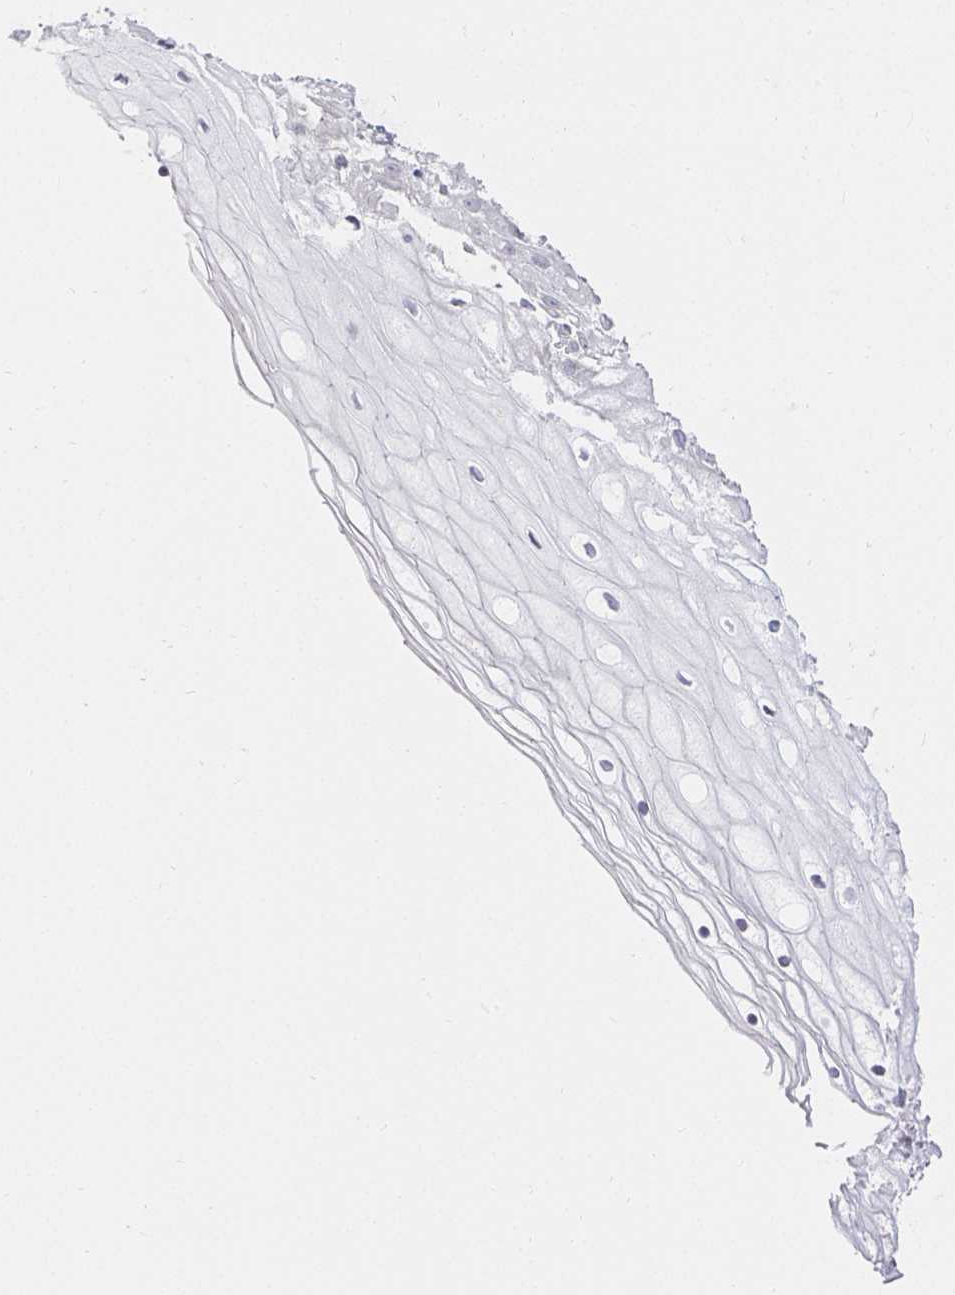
{"staining": {"intensity": "negative", "quantity": "none", "location": "none"}, "tissue": "cervix", "cell_type": "Glandular cells", "image_type": "normal", "snomed": [{"axis": "morphology", "description": "Normal tissue, NOS"}, {"axis": "topography", "description": "Cervix"}], "caption": "Immunohistochemistry of benign cervix exhibits no expression in glandular cells. The staining was performed using DAB to visualize the protein expression in brown, while the nuclei were stained in blue with hematoxylin (Magnification: 20x).", "gene": "GP2", "patient": {"sex": "female", "age": 36}}